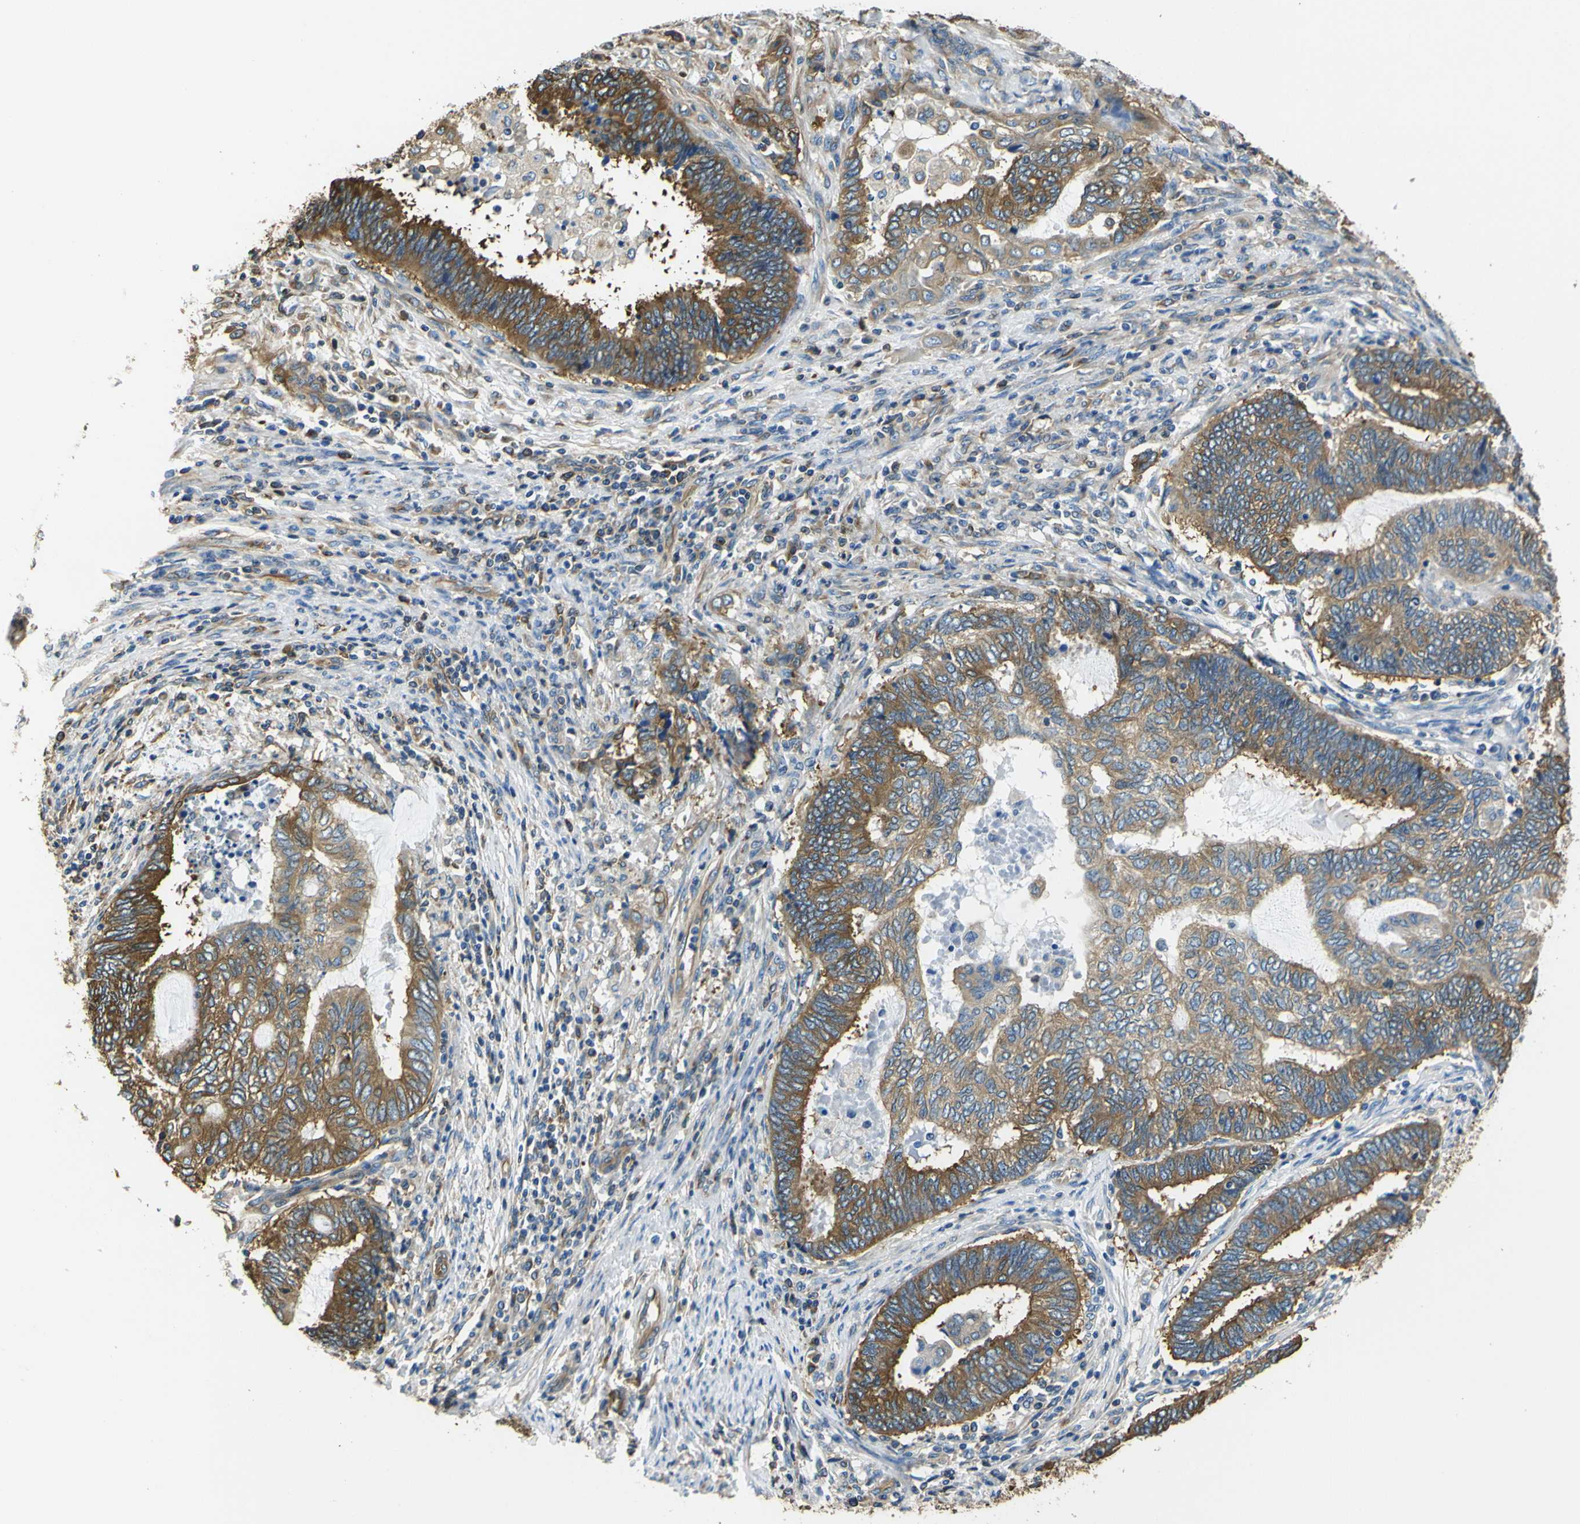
{"staining": {"intensity": "moderate", "quantity": ">75%", "location": "cytoplasmic/membranous"}, "tissue": "endometrial cancer", "cell_type": "Tumor cells", "image_type": "cancer", "snomed": [{"axis": "morphology", "description": "Adenocarcinoma, NOS"}, {"axis": "topography", "description": "Uterus"}, {"axis": "topography", "description": "Endometrium"}], "caption": "Immunohistochemistry photomicrograph of human endometrial cancer (adenocarcinoma) stained for a protein (brown), which displays medium levels of moderate cytoplasmic/membranous staining in about >75% of tumor cells.", "gene": "TUBB", "patient": {"sex": "female", "age": 70}}